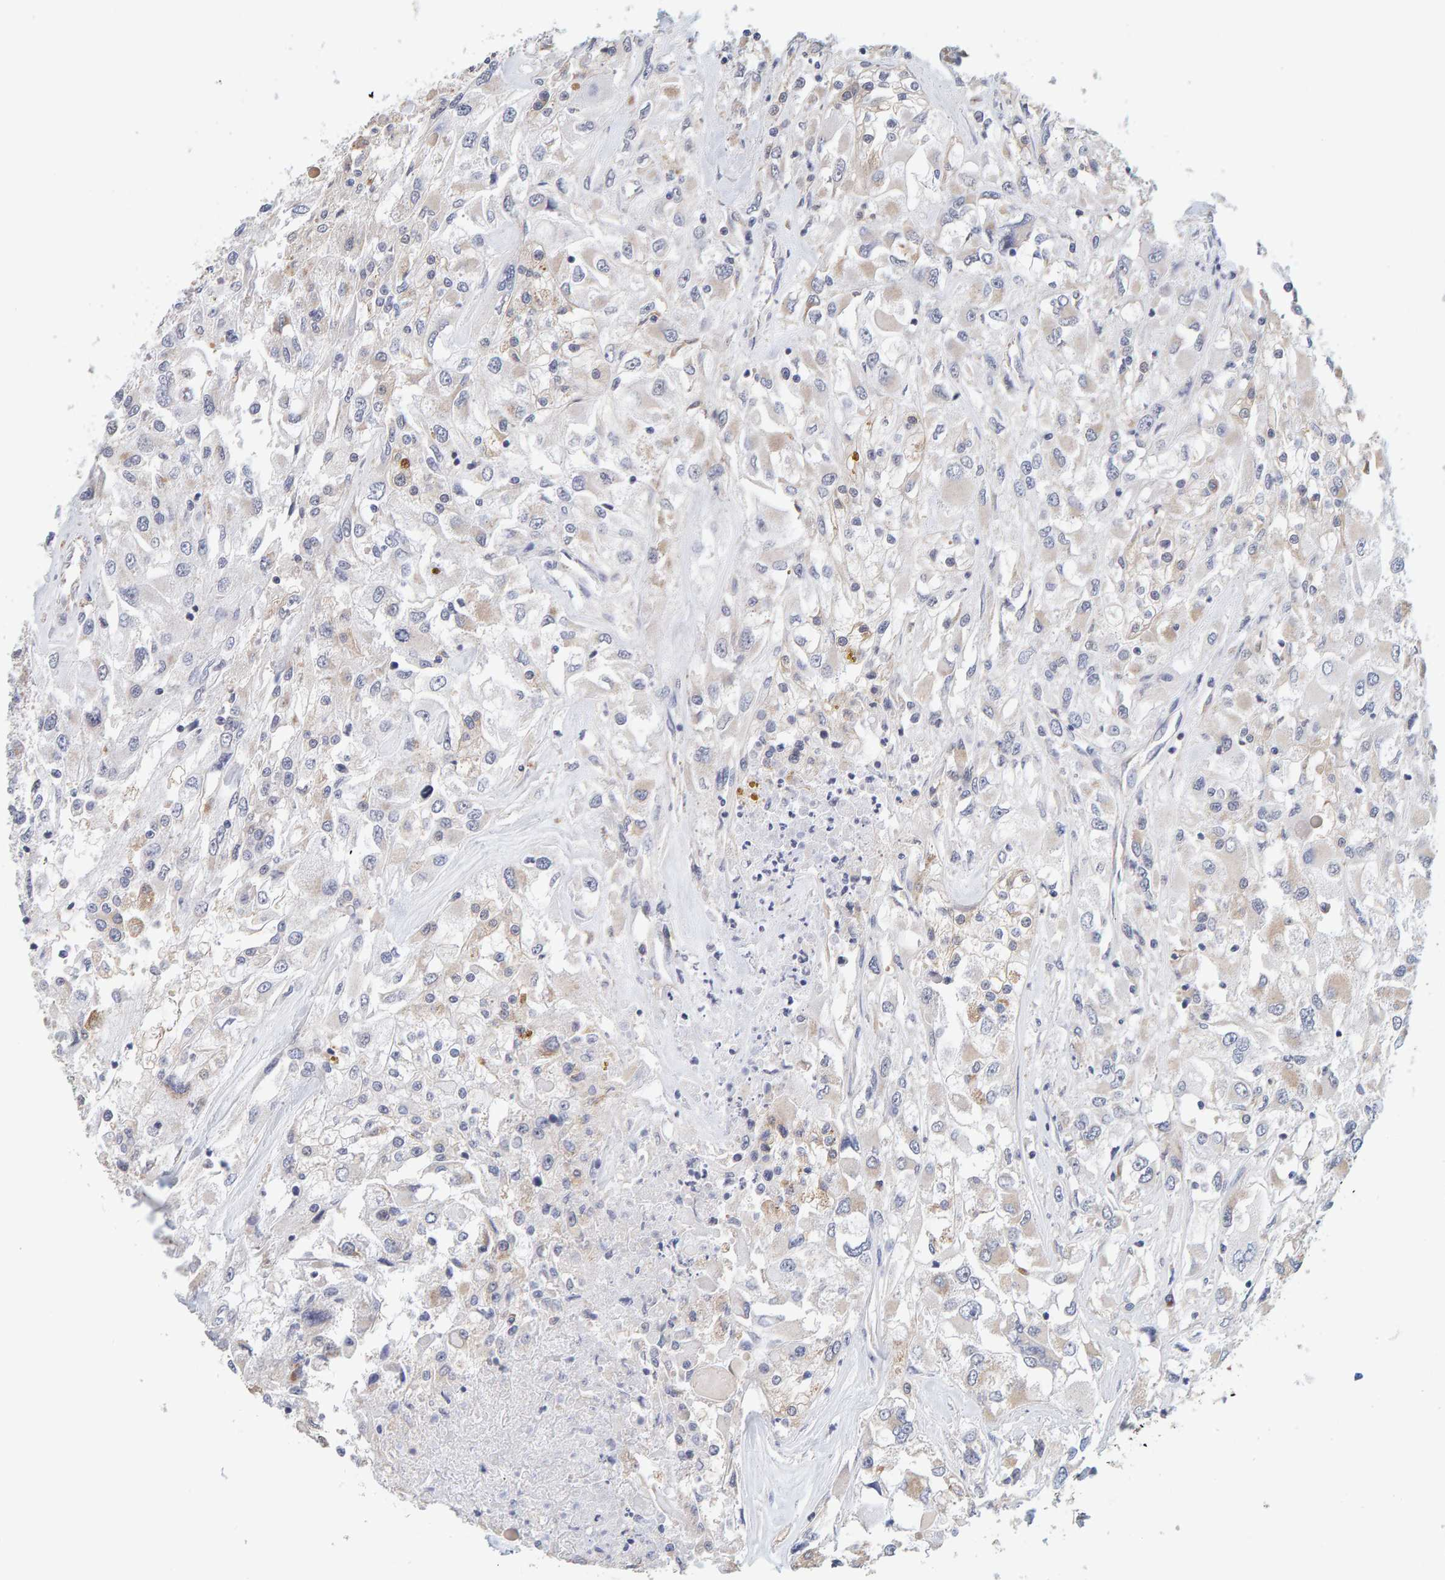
{"staining": {"intensity": "weak", "quantity": "<25%", "location": "cytoplasmic/membranous"}, "tissue": "renal cancer", "cell_type": "Tumor cells", "image_type": "cancer", "snomed": [{"axis": "morphology", "description": "Adenocarcinoma, NOS"}, {"axis": "topography", "description": "Kidney"}], "caption": "Tumor cells are negative for brown protein staining in renal cancer (adenocarcinoma).", "gene": "SGPL1", "patient": {"sex": "female", "age": 52}}